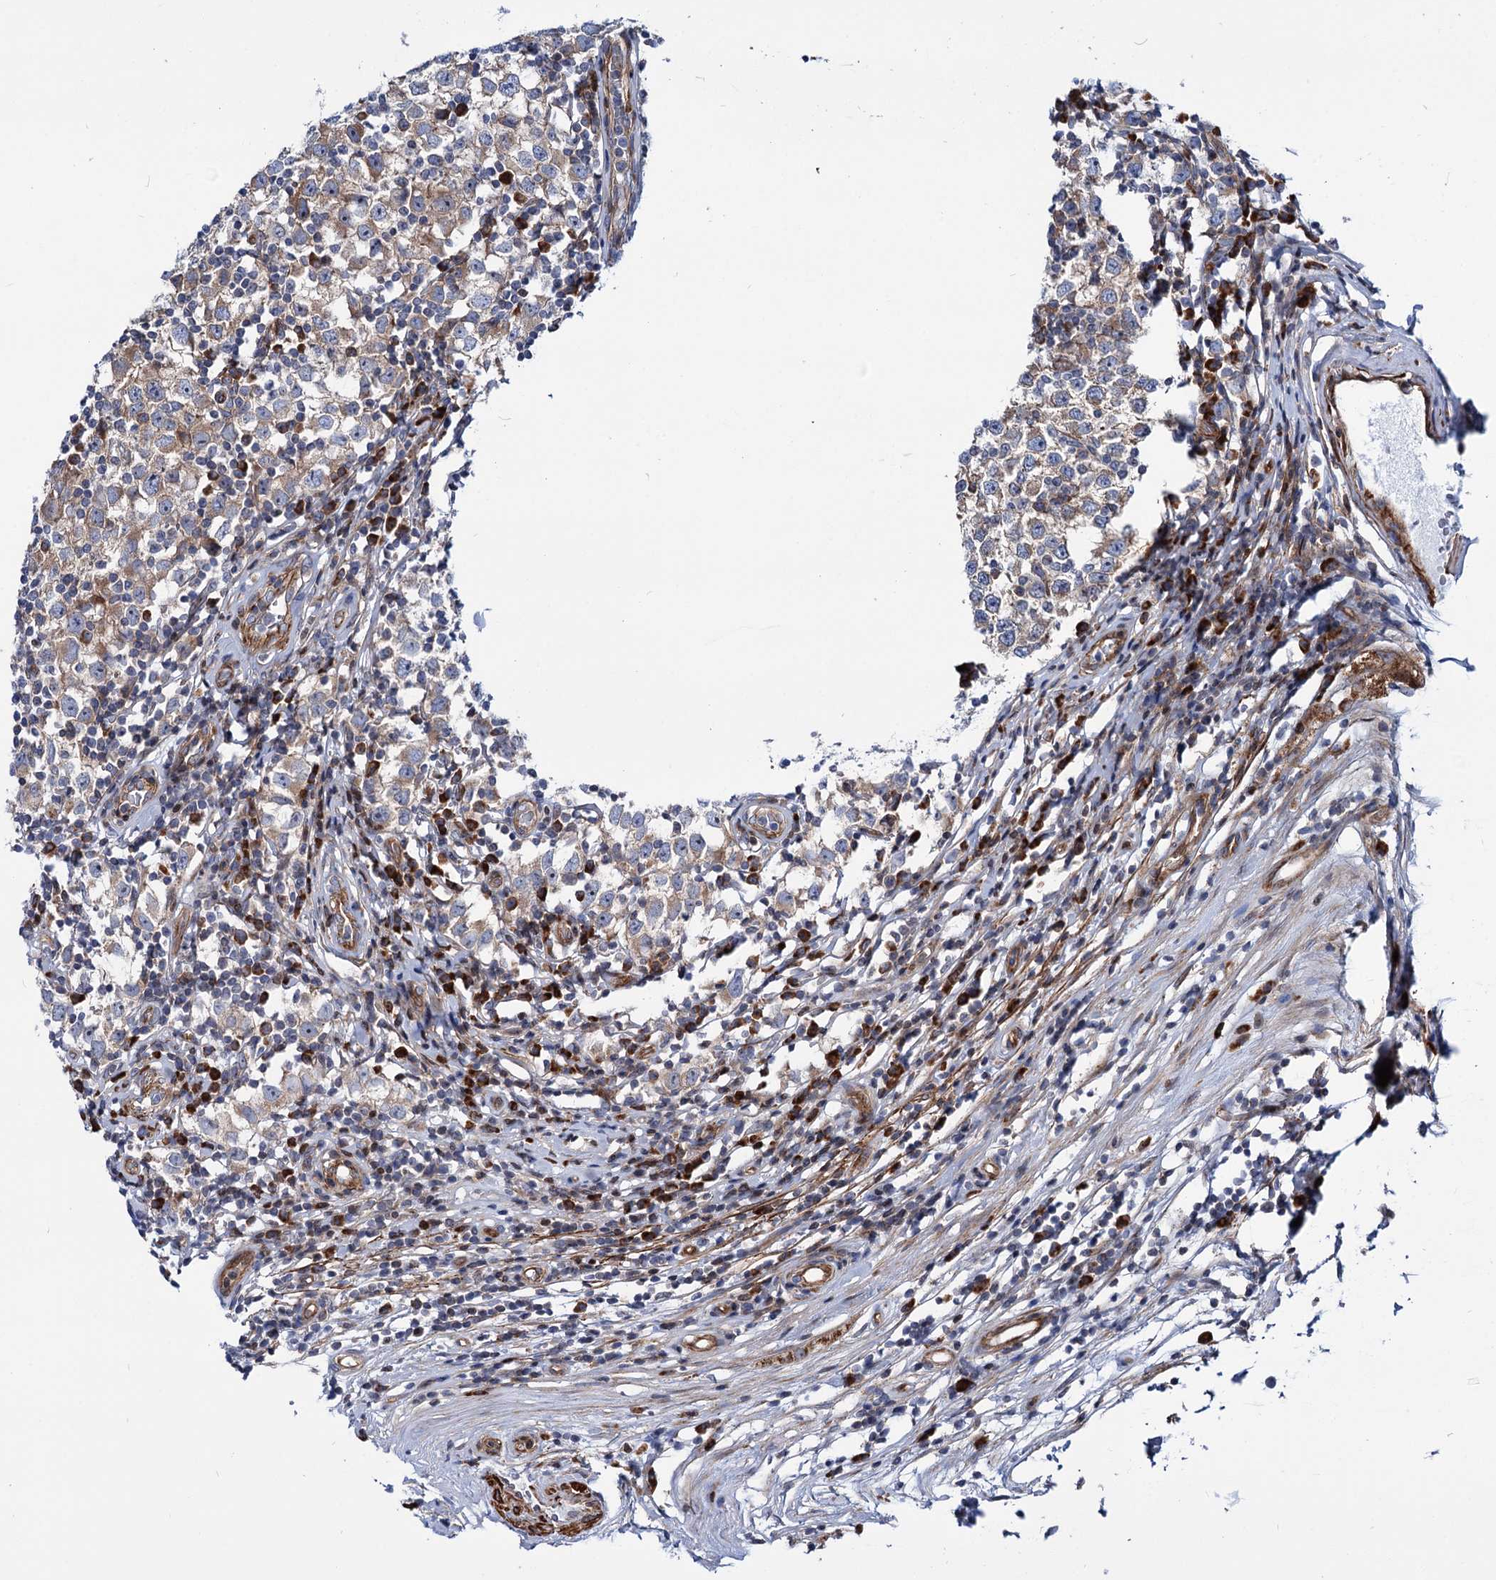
{"staining": {"intensity": "weak", "quantity": ">75%", "location": "cytoplasmic/membranous"}, "tissue": "testis cancer", "cell_type": "Tumor cells", "image_type": "cancer", "snomed": [{"axis": "morphology", "description": "Seminoma, NOS"}, {"axis": "topography", "description": "Testis"}], "caption": "Protein staining by immunohistochemistry displays weak cytoplasmic/membranous staining in approximately >75% of tumor cells in seminoma (testis).", "gene": "THAP9", "patient": {"sex": "male", "age": 65}}